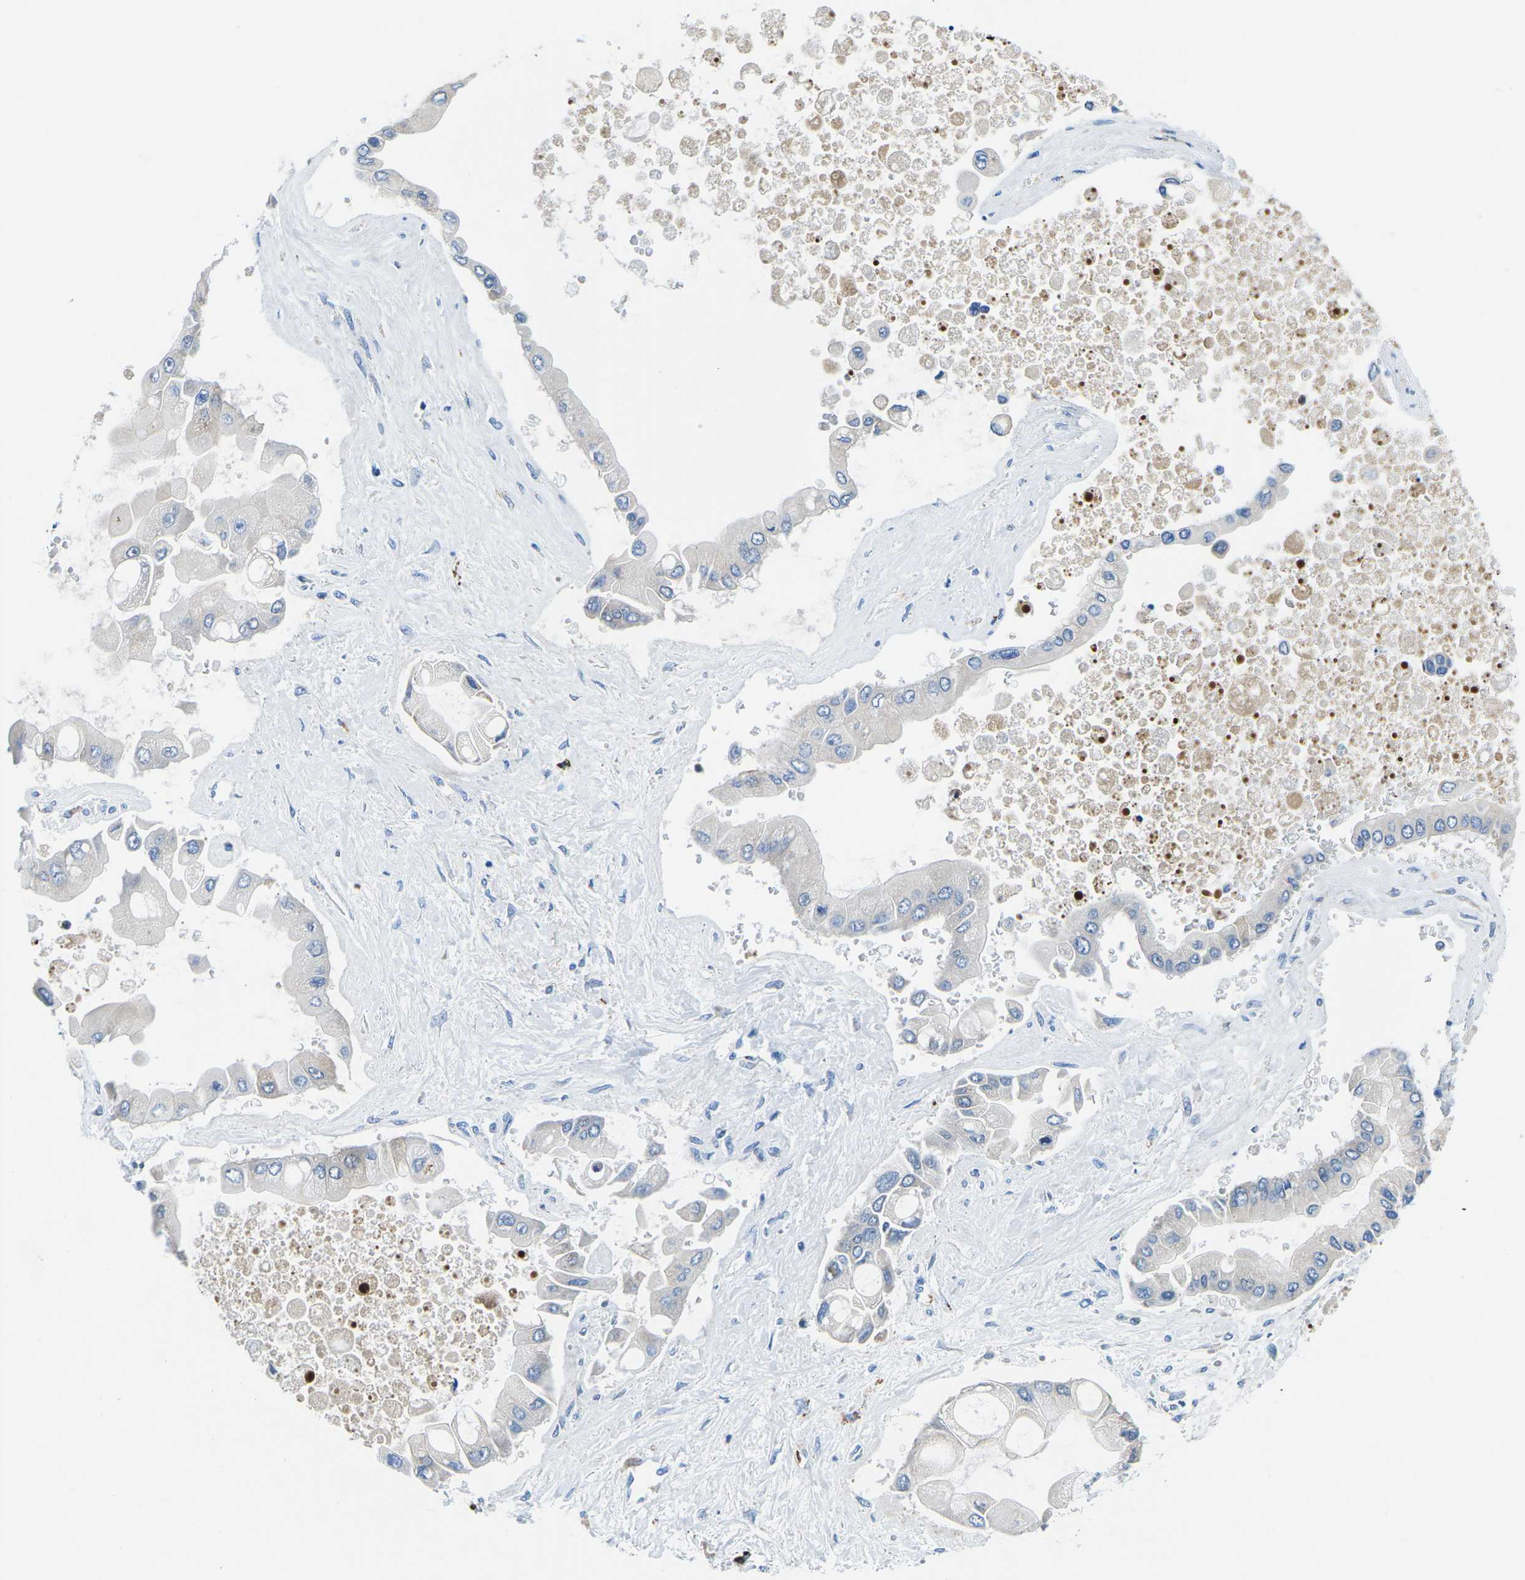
{"staining": {"intensity": "negative", "quantity": "none", "location": "none"}, "tissue": "liver cancer", "cell_type": "Tumor cells", "image_type": "cancer", "snomed": [{"axis": "morphology", "description": "Cholangiocarcinoma"}, {"axis": "topography", "description": "Liver"}], "caption": "The photomicrograph exhibits no significant expression in tumor cells of liver cholangiocarcinoma. (DAB immunohistochemistry with hematoxylin counter stain).", "gene": "MC4R", "patient": {"sex": "male", "age": 50}}